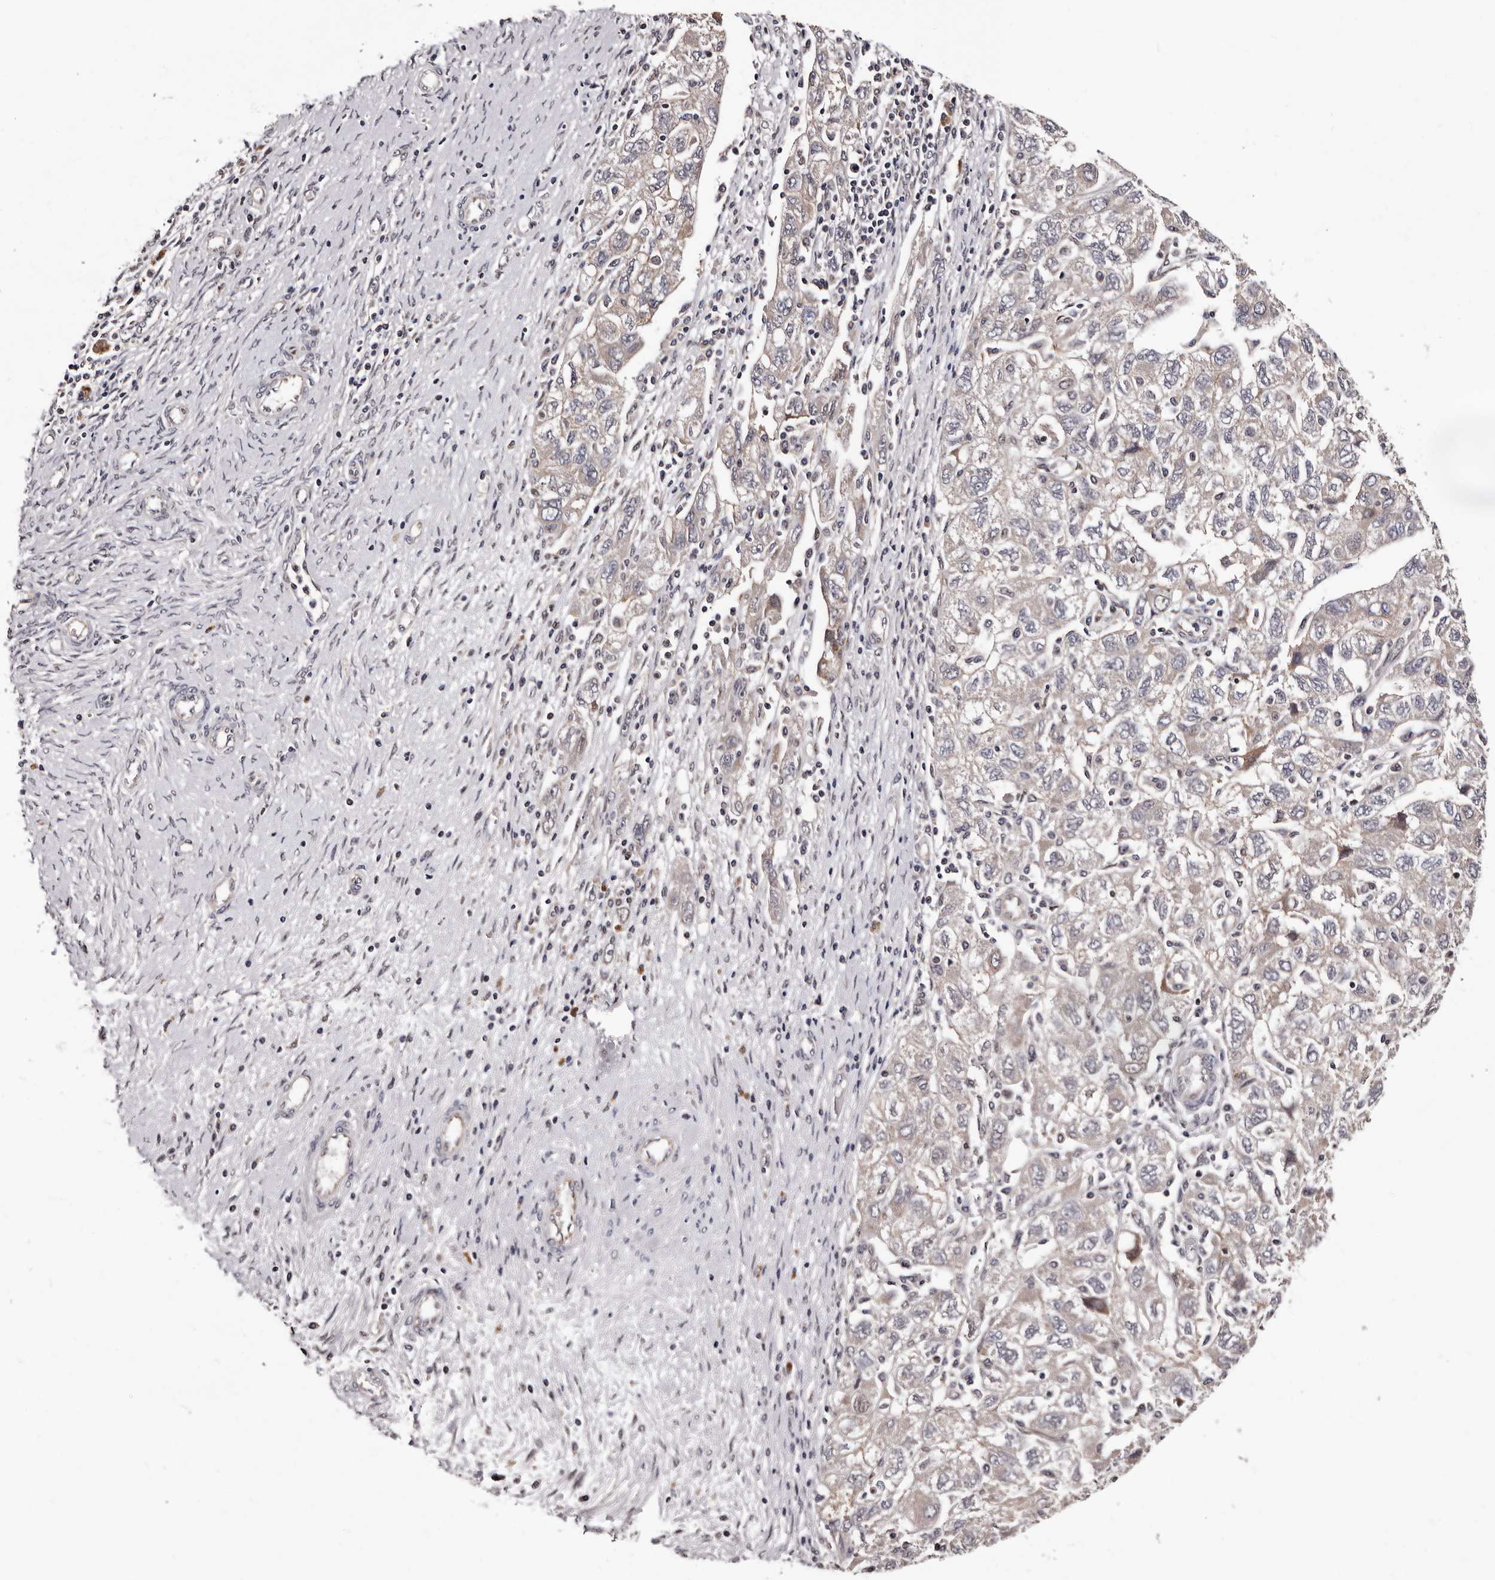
{"staining": {"intensity": "negative", "quantity": "none", "location": "none"}, "tissue": "ovarian cancer", "cell_type": "Tumor cells", "image_type": "cancer", "snomed": [{"axis": "morphology", "description": "Carcinoma, NOS"}, {"axis": "morphology", "description": "Cystadenocarcinoma, serous, NOS"}, {"axis": "topography", "description": "Ovary"}], "caption": "Ovarian cancer stained for a protein using immunohistochemistry (IHC) reveals no positivity tumor cells.", "gene": "GLRX3", "patient": {"sex": "female", "age": 69}}